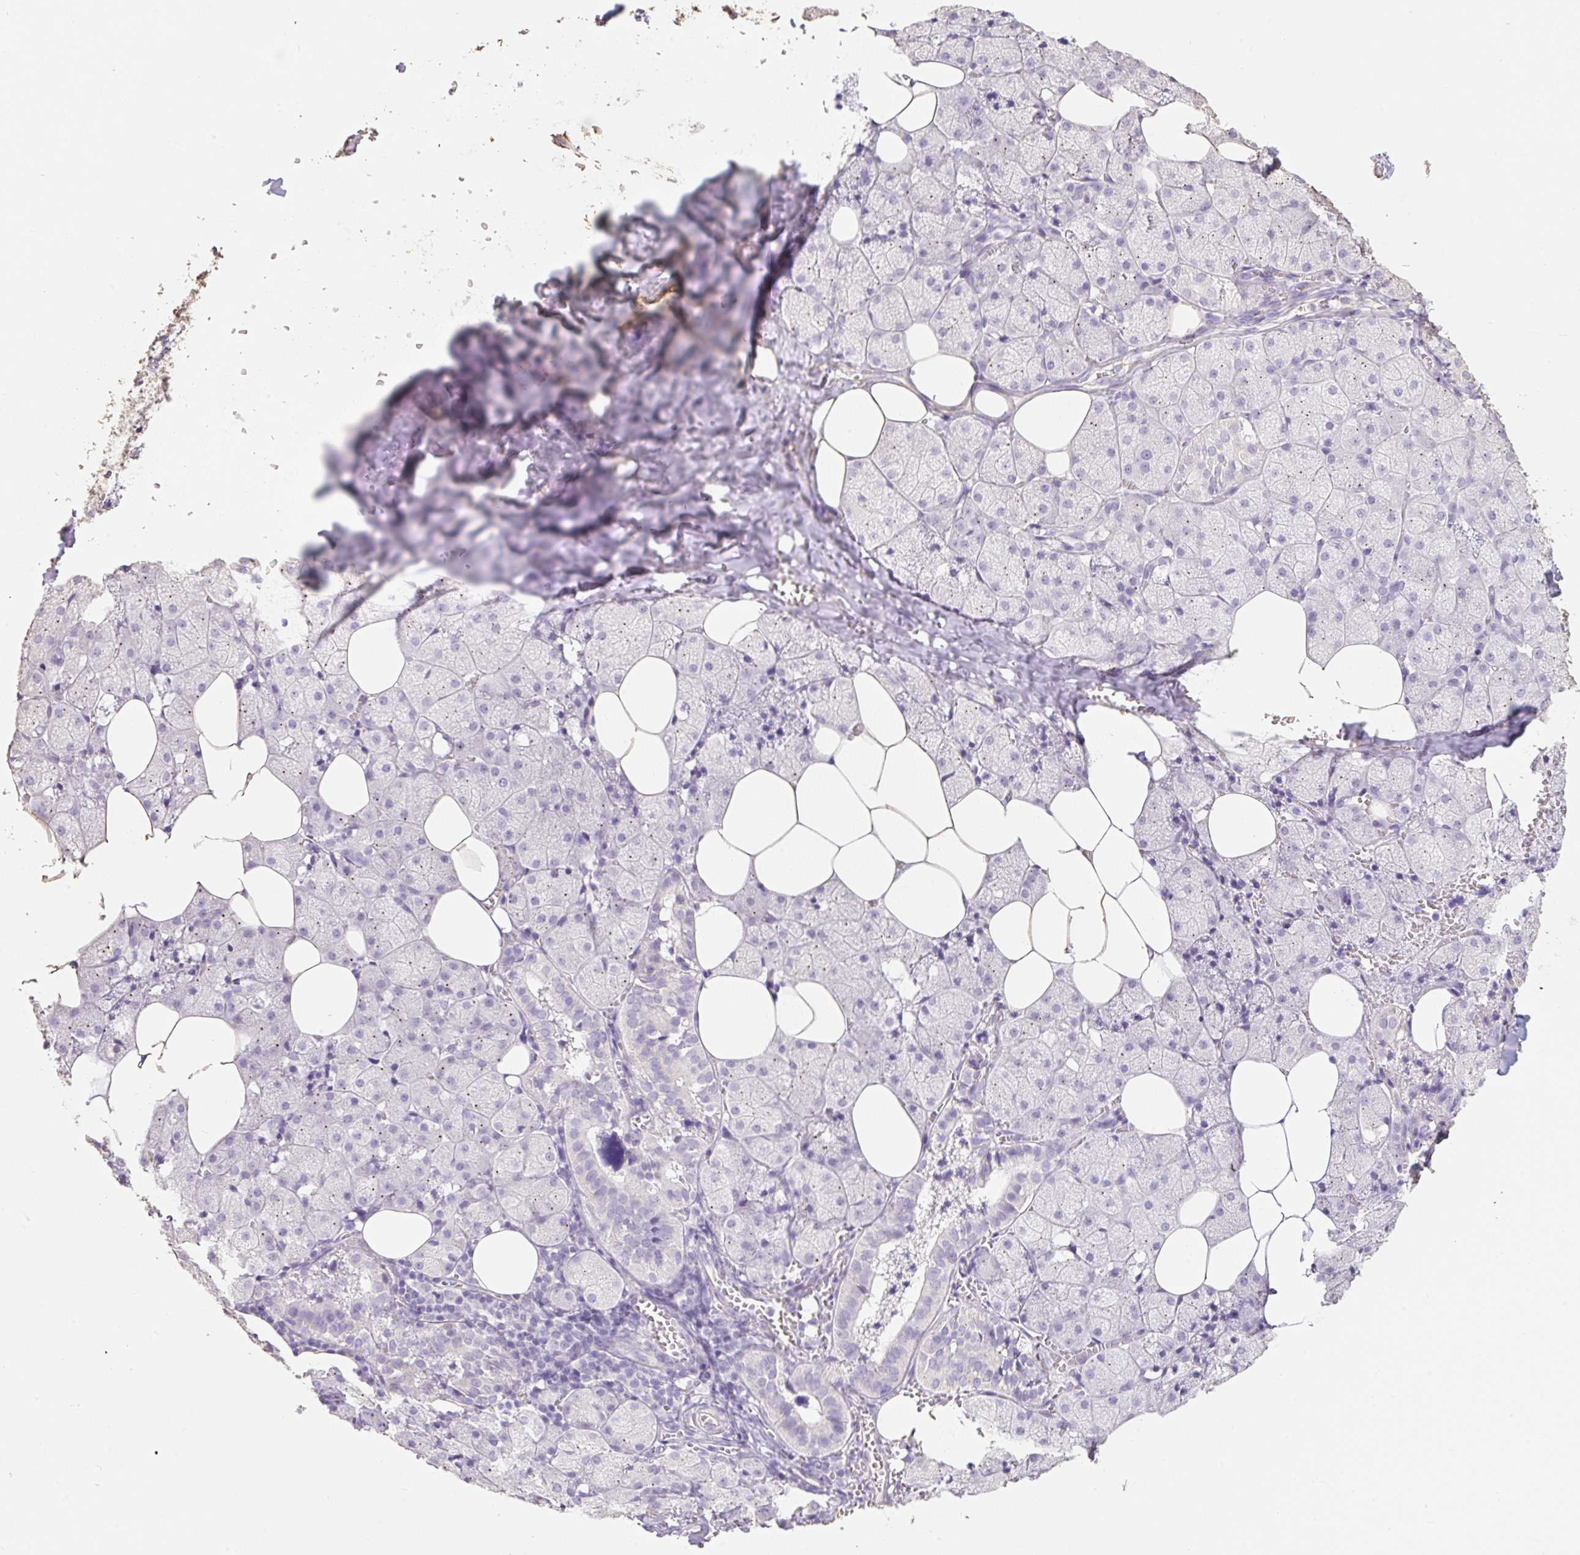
{"staining": {"intensity": "negative", "quantity": "none", "location": "none"}, "tissue": "salivary gland", "cell_type": "Glandular cells", "image_type": "normal", "snomed": [{"axis": "morphology", "description": "Normal tissue, NOS"}, {"axis": "topography", "description": "Salivary gland"}, {"axis": "topography", "description": "Peripheral nerve tissue"}], "caption": "Immunohistochemistry (IHC) of benign human salivary gland displays no staining in glandular cells.", "gene": "MBOAT7", "patient": {"sex": "male", "age": 38}}